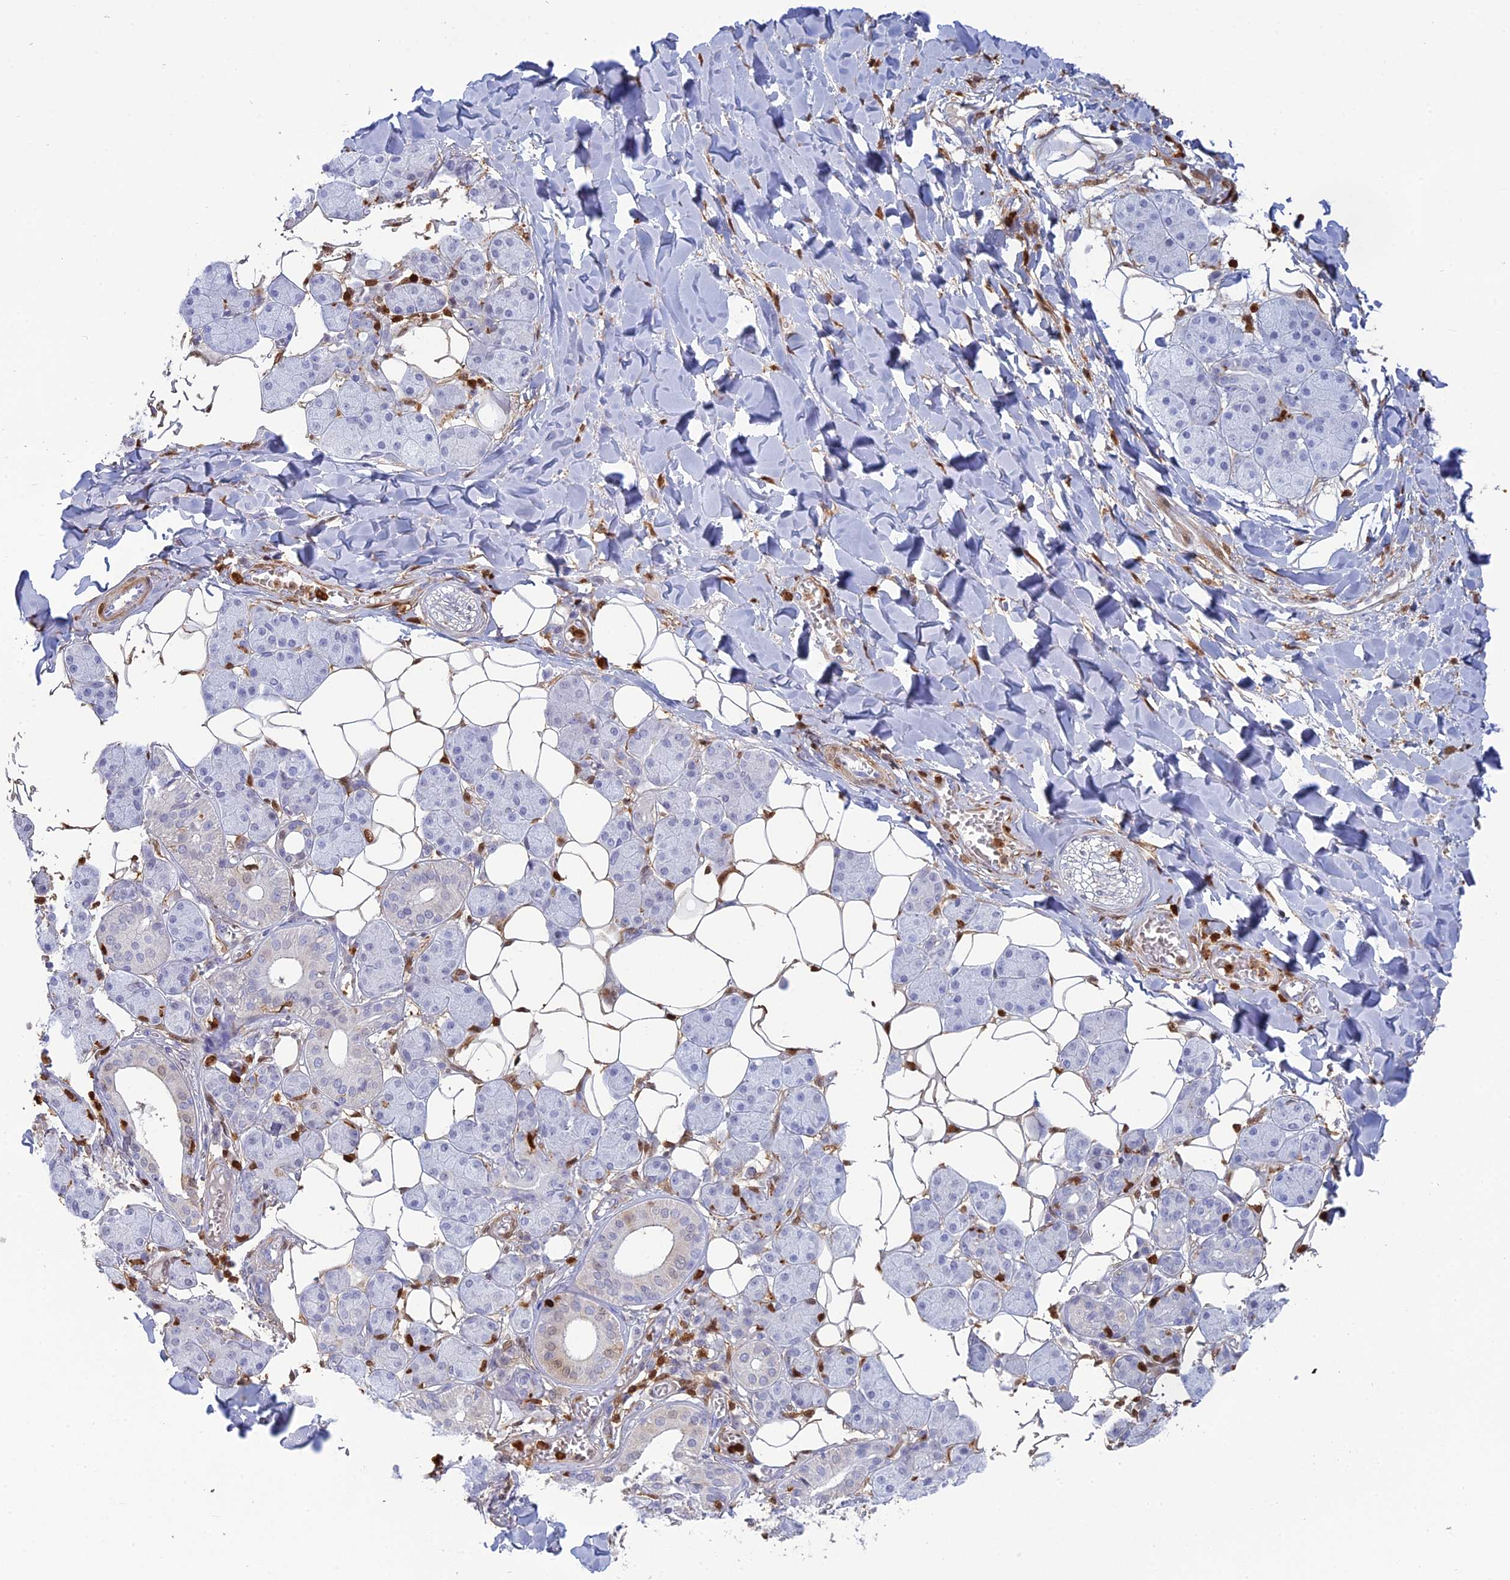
{"staining": {"intensity": "moderate", "quantity": "<25%", "location": "cytoplasmic/membranous,nuclear"}, "tissue": "salivary gland", "cell_type": "Glandular cells", "image_type": "normal", "snomed": [{"axis": "morphology", "description": "Normal tissue, NOS"}, {"axis": "topography", "description": "Salivary gland"}], "caption": "This photomicrograph demonstrates immunohistochemistry (IHC) staining of normal salivary gland, with low moderate cytoplasmic/membranous,nuclear expression in approximately <25% of glandular cells.", "gene": "PGBD4", "patient": {"sex": "female", "age": 33}}